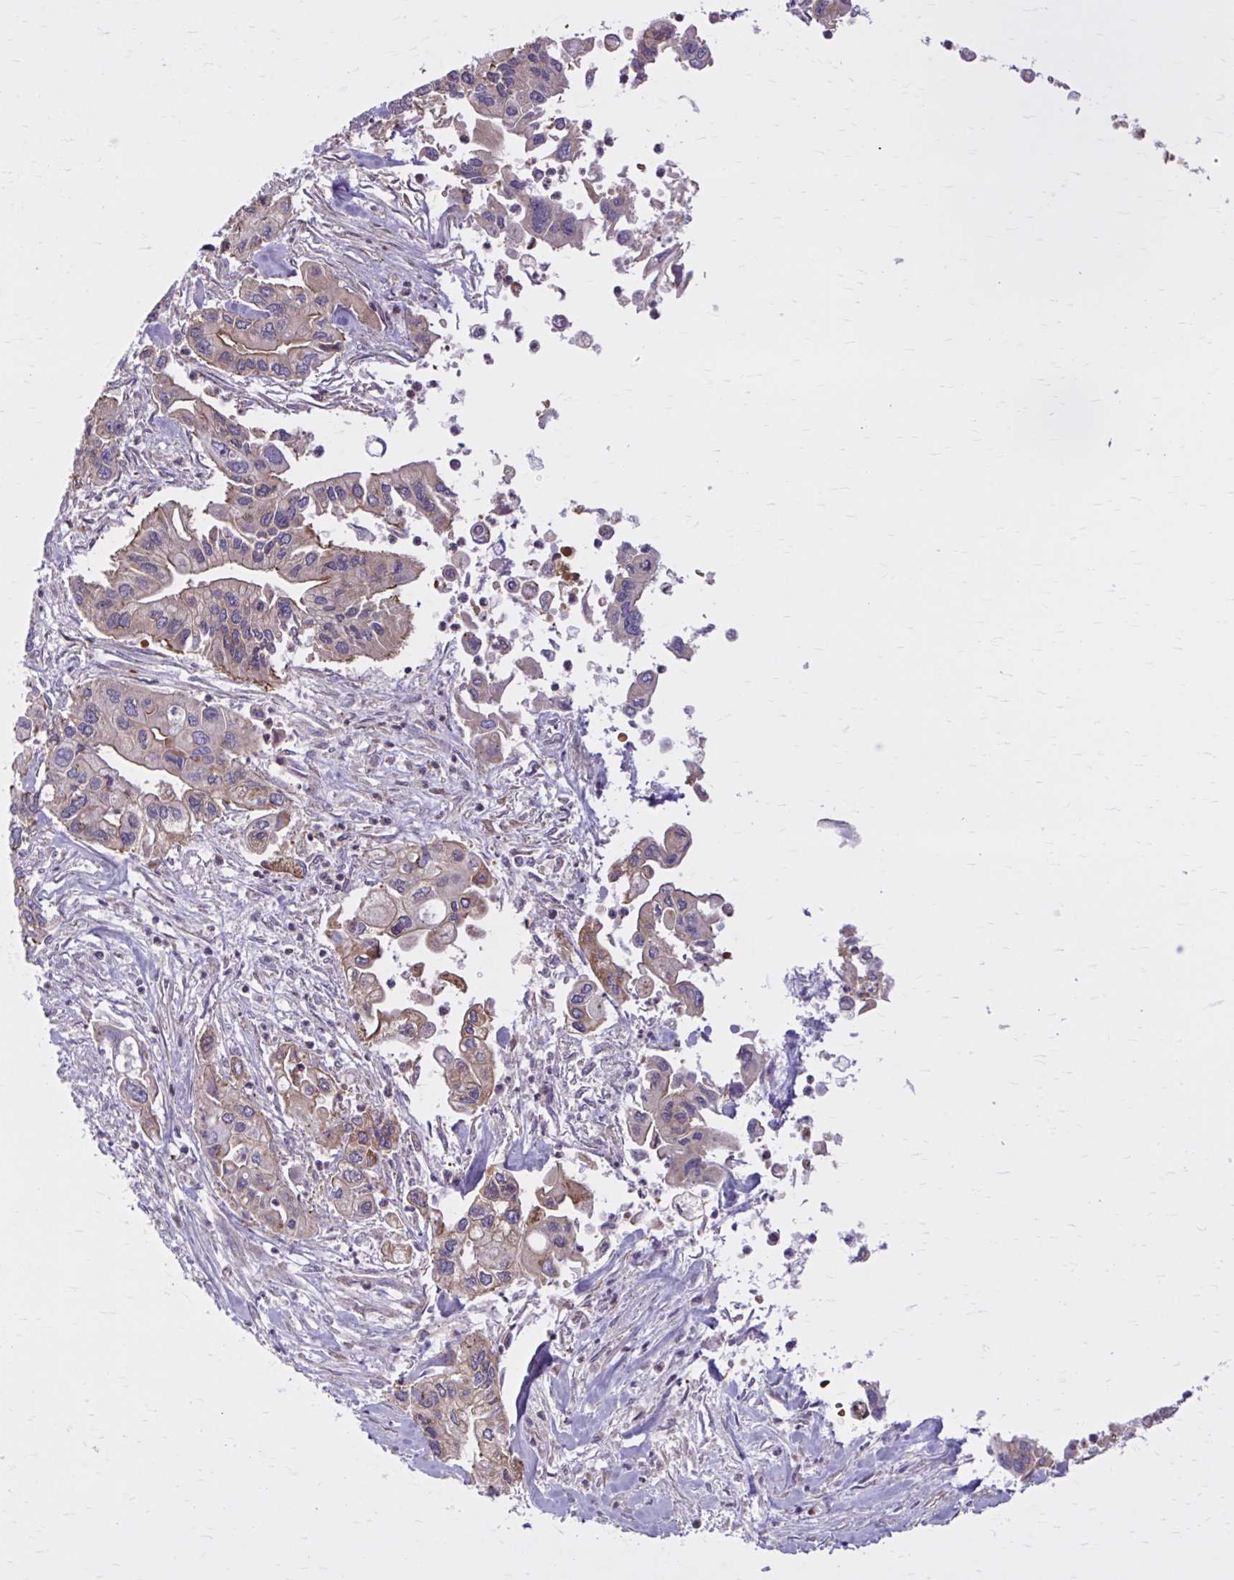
{"staining": {"intensity": "moderate", "quantity": "<25%", "location": "cytoplasmic/membranous"}, "tissue": "pancreatic cancer", "cell_type": "Tumor cells", "image_type": "cancer", "snomed": [{"axis": "morphology", "description": "Adenocarcinoma, NOS"}, {"axis": "topography", "description": "Pancreas"}], "caption": "Pancreatic adenocarcinoma stained with DAB (3,3'-diaminobenzidine) immunohistochemistry exhibits low levels of moderate cytoplasmic/membranous expression in approximately <25% of tumor cells.", "gene": "SNF8", "patient": {"sex": "male", "age": 62}}